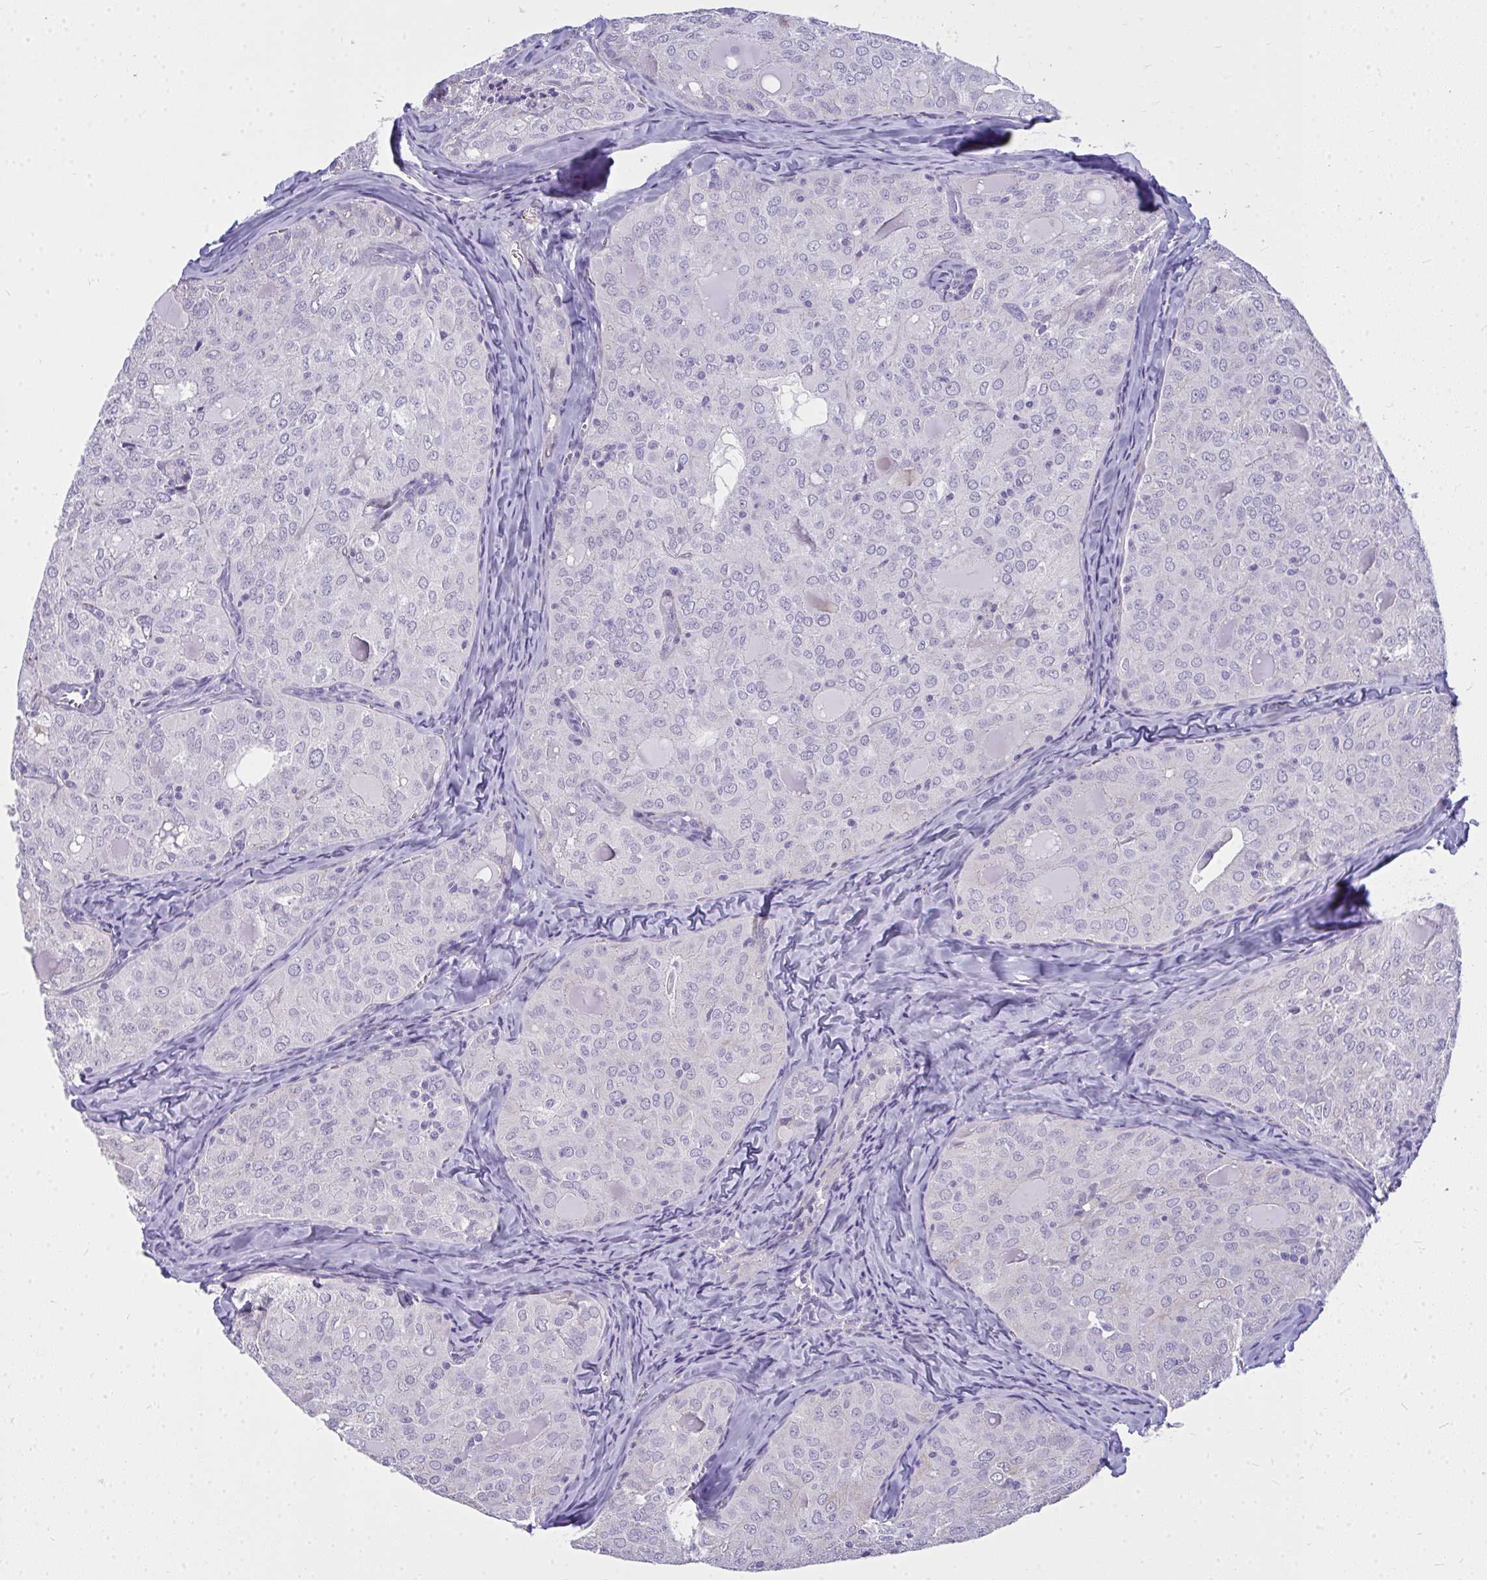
{"staining": {"intensity": "negative", "quantity": "none", "location": "none"}, "tissue": "thyroid cancer", "cell_type": "Tumor cells", "image_type": "cancer", "snomed": [{"axis": "morphology", "description": "Follicular adenoma carcinoma, NOS"}, {"axis": "topography", "description": "Thyroid gland"}], "caption": "The photomicrograph exhibits no staining of tumor cells in follicular adenoma carcinoma (thyroid). Nuclei are stained in blue.", "gene": "TSBP1", "patient": {"sex": "male", "age": 75}}